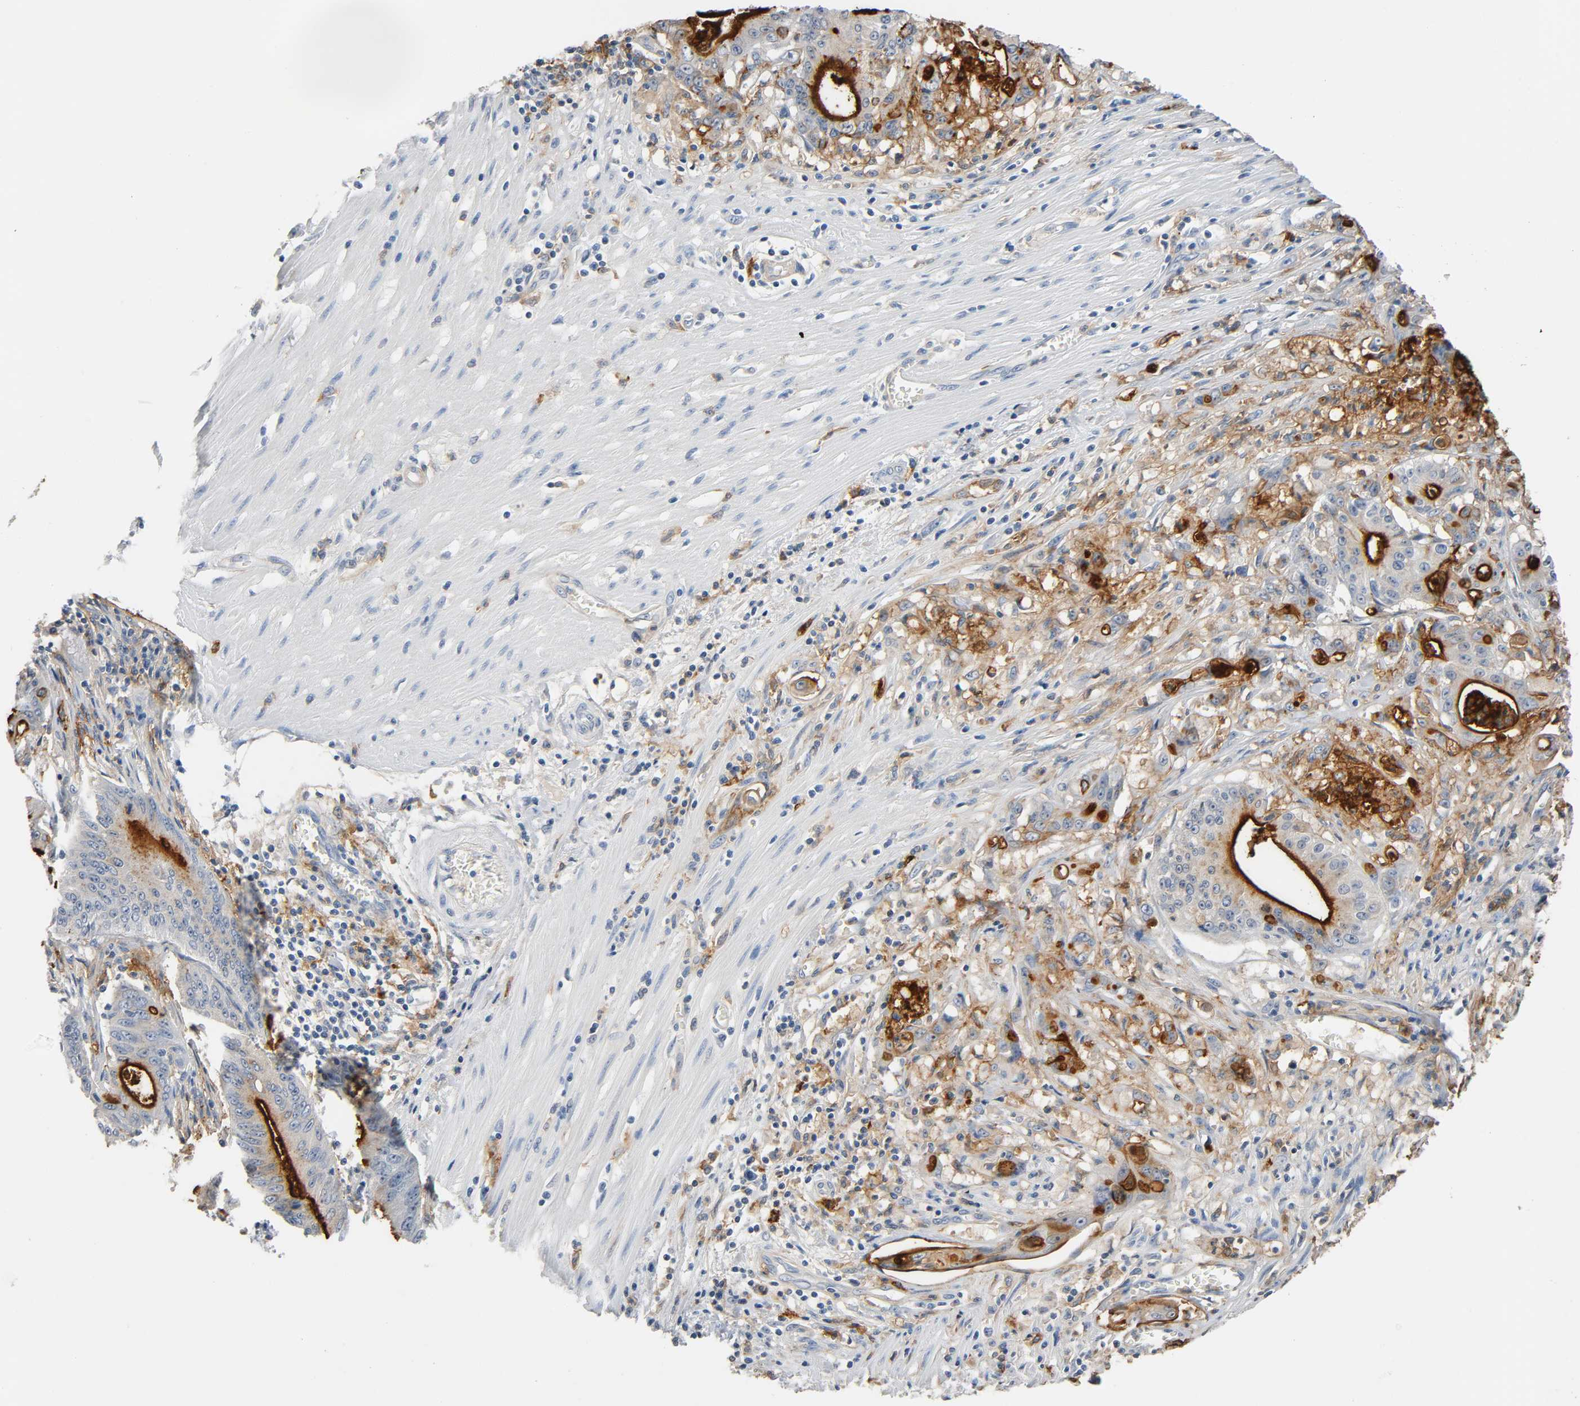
{"staining": {"intensity": "strong", "quantity": "25%-75%", "location": "cytoplasmic/membranous"}, "tissue": "pancreatic cancer", "cell_type": "Tumor cells", "image_type": "cancer", "snomed": [{"axis": "morphology", "description": "Normal tissue, NOS"}, {"axis": "topography", "description": "Lymph node"}], "caption": "Immunohistochemistry (IHC) photomicrograph of pancreatic cancer stained for a protein (brown), which displays high levels of strong cytoplasmic/membranous expression in approximately 25%-75% of tumor cells.", "gene": "ANPEP", "patient": {"sex": "male", "age": 62}}